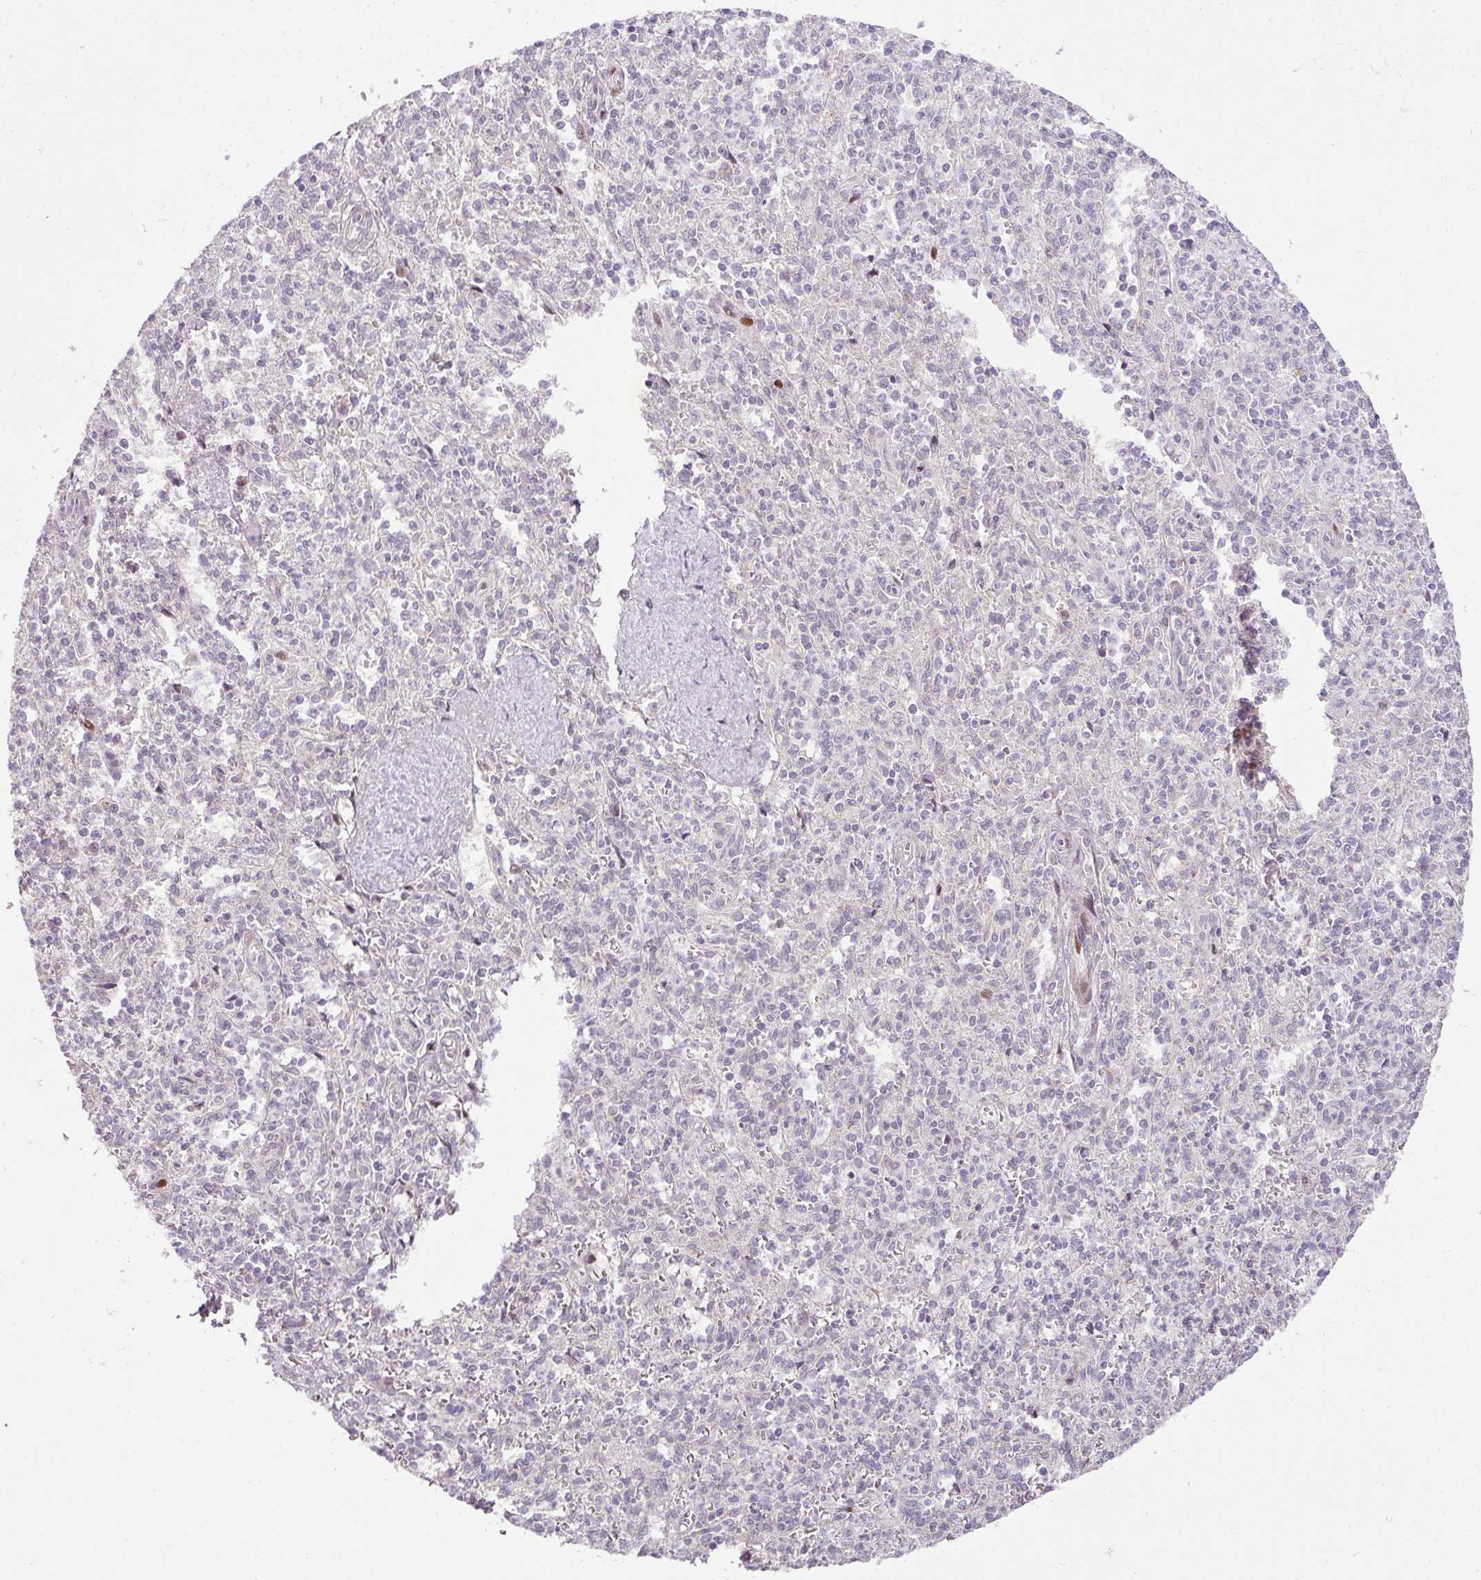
{"staining": {"intensity": "negative", "quantity": "none", "location": "none"}, "tissue": "spleen", "cell_type": "Cells in red pulp", "image_type": "normal", "snomed": [{"axis": "morphology", "description": "Normal tissue, NOS"}, {"axis": "topography", "description": "Spleen"}], "caption": "DAB (3,3'-diaminobenzidine) immunohistochemical staining of unremarkable spleen exhibits no significant staining in cells in red pulp.", "gene": "ENSG00000269547", "patient": {"sex": "female", "age": 70}}